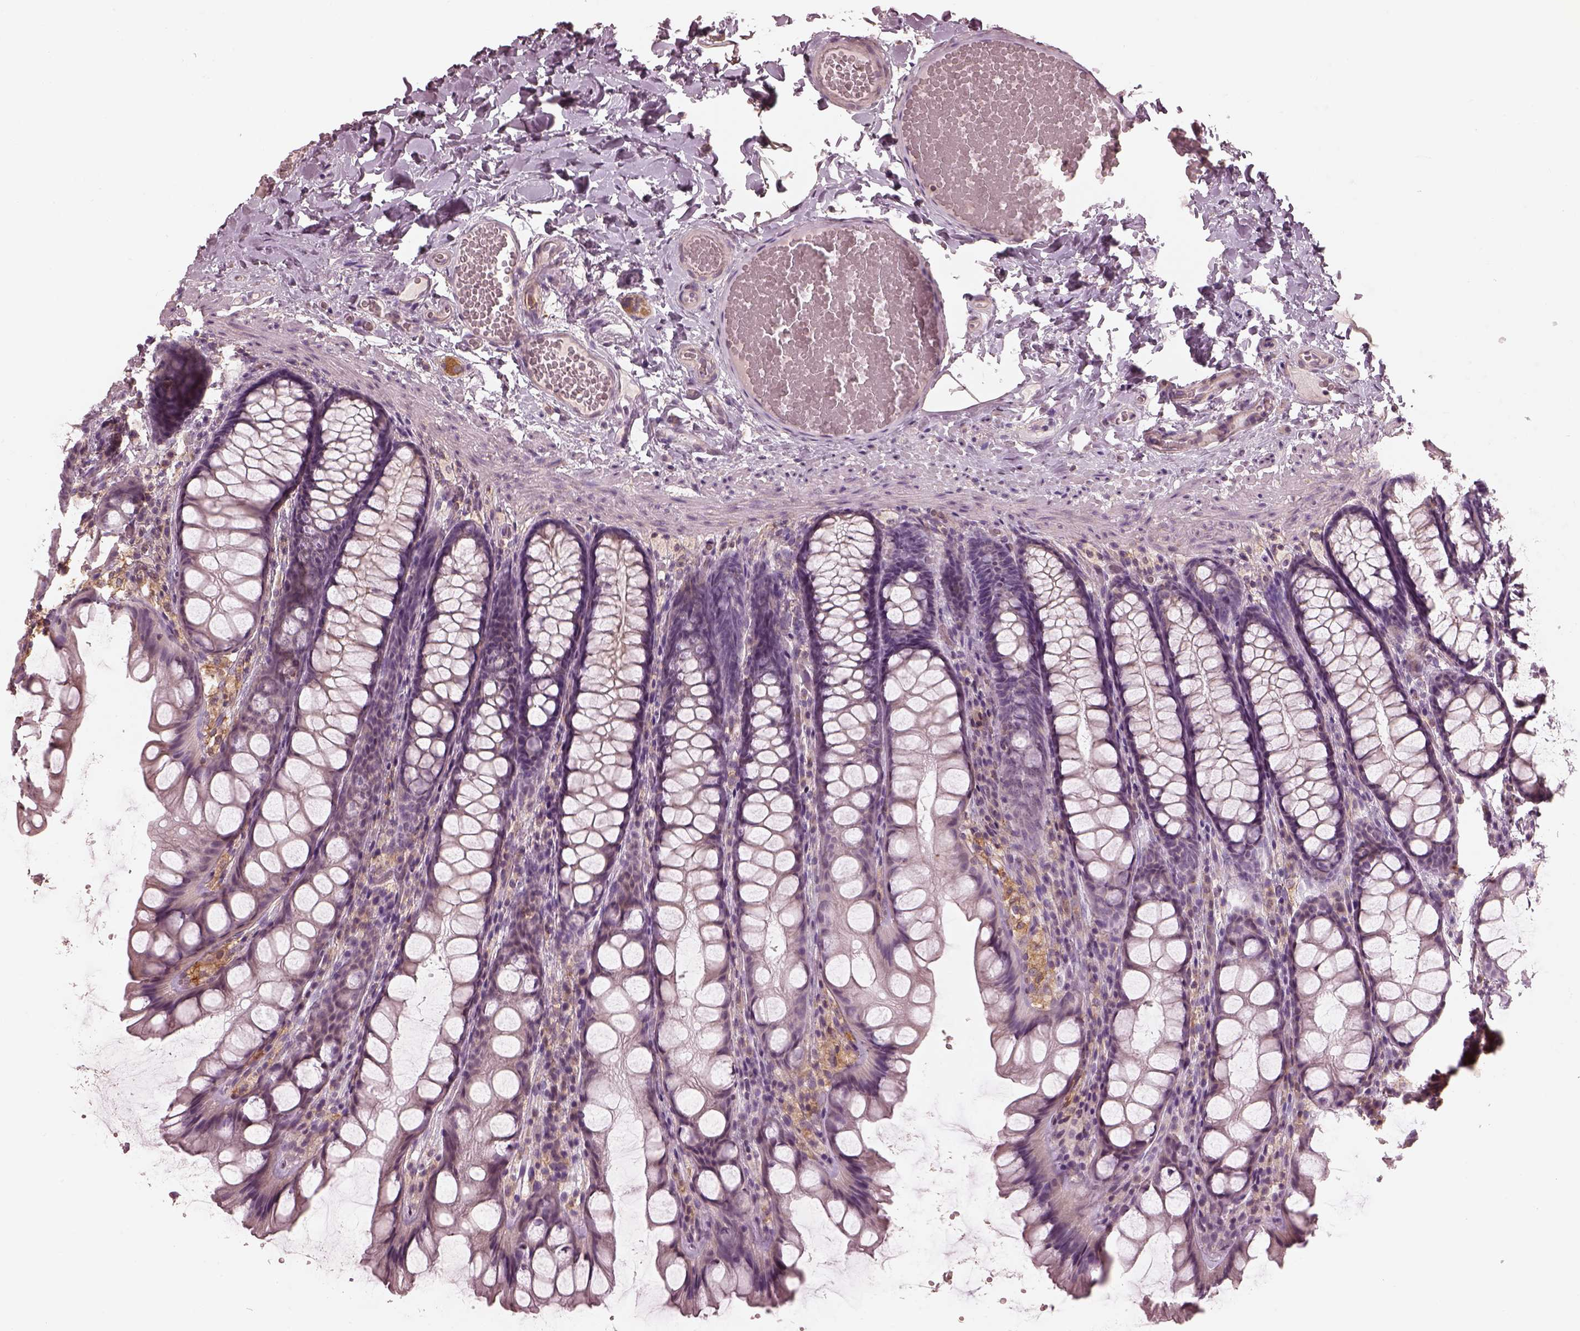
{"staining": {"intensity": "negative", "quantity": "none", "location": "none"}, "tissue": "colon", "cell_type": "Endothelial cells", "image_type": "normal", "snomed": [{"axis": "morphology", "description": "Normal tissue, NOS"}, {"axis": "topography", "description": "Colon"}], "caption": "Endothelial cells show no significant positivity in unremarkable colon.", "gene": "PRKACG", "patient": {"sex": "male", "age": 47}}